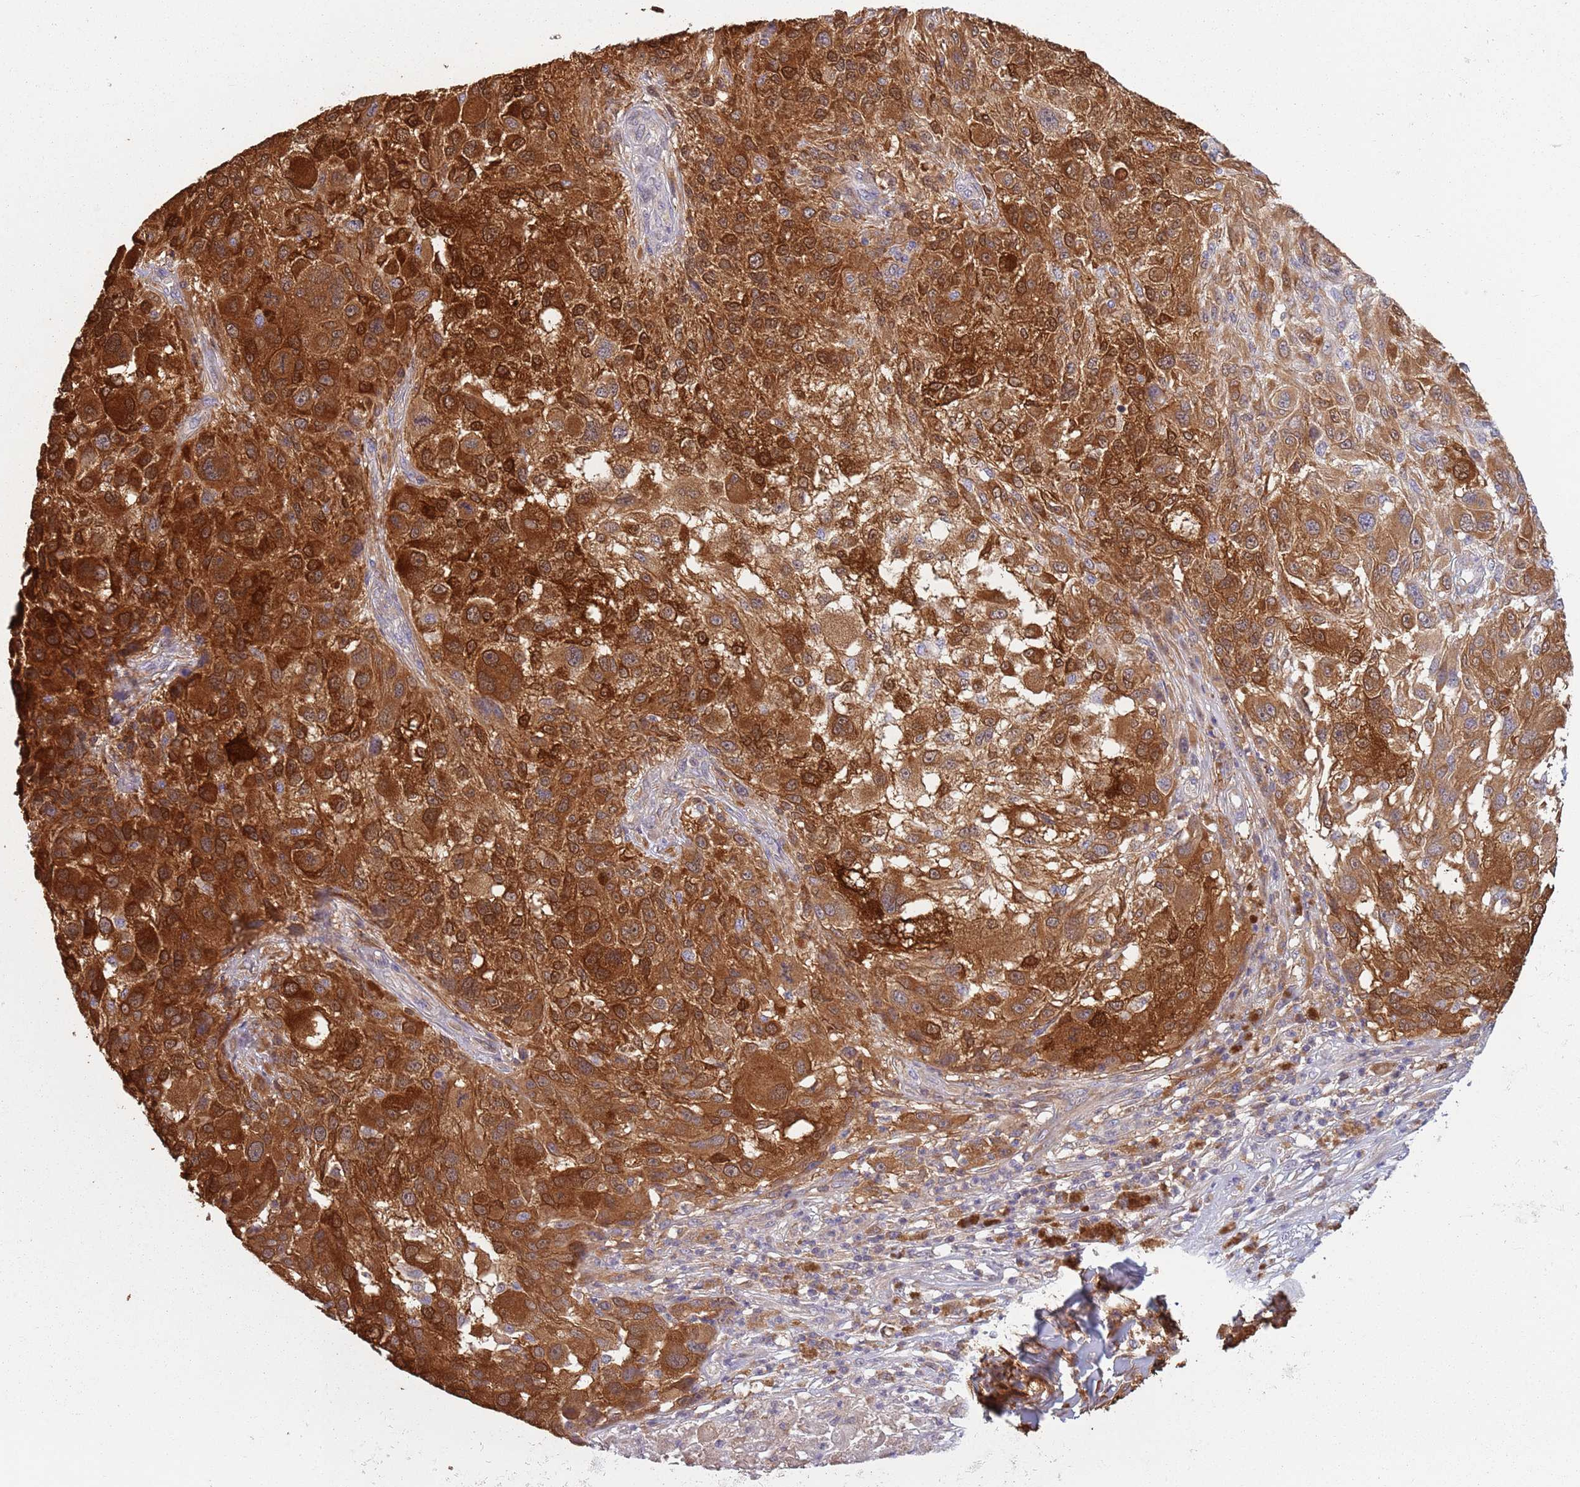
{"staining": {"intensity": "strong", "quantity": ">75%", "location": "cytoplasmic/membranous"}, "tissue": "melanoma", "cell_type": "Tumor cells", "image_type": "cancer", "snomed": [{"axis": "morphology", "description": "Normal morphology"}, {"axis": "morphology", "description": "Malignant melanoma, NOS"}, {"axis": "topography", "description": "Skin"}], "caption": "Protein positivity by immunohistochemistry (IHC) shows strong cytoplasmic/membranous staining in approximately >75% of tumor cells in melanoma.", "gene": "COQ5", "patient": {"sex": "female", "age": 72}}